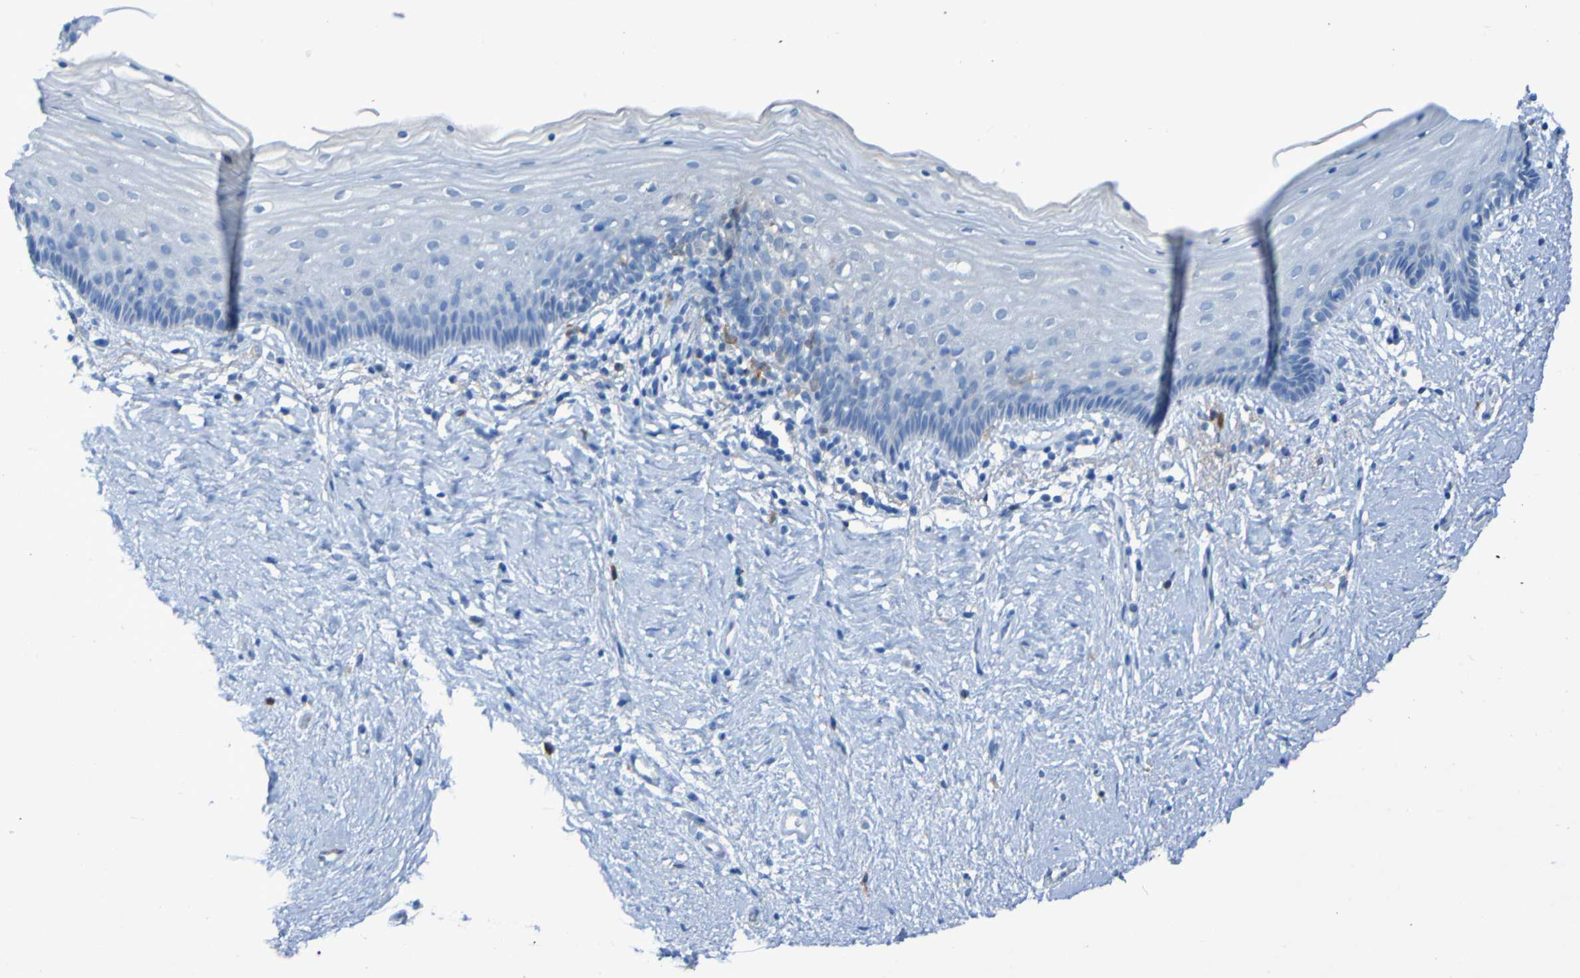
{"staining": {"intensity": "negative", "quantity": "none", "location": "none"}, "tissue": "vagina", "cell_type": "Squamous epithelial cells", "image_type": "normal", "snomed": [{"axis": "morphology", "description": "Normal tissue, NOS"}, {"axis": "topography", "description": "Vagina"}], "caption": "Immunohistochemistry (IHC) histopathology image of normal human vagina stained for a protein (brown), which exhibits no positivity in squamous epithelial cells.", "gene": "MPPE1", "patient": {"sex": "female", "age": 44}}